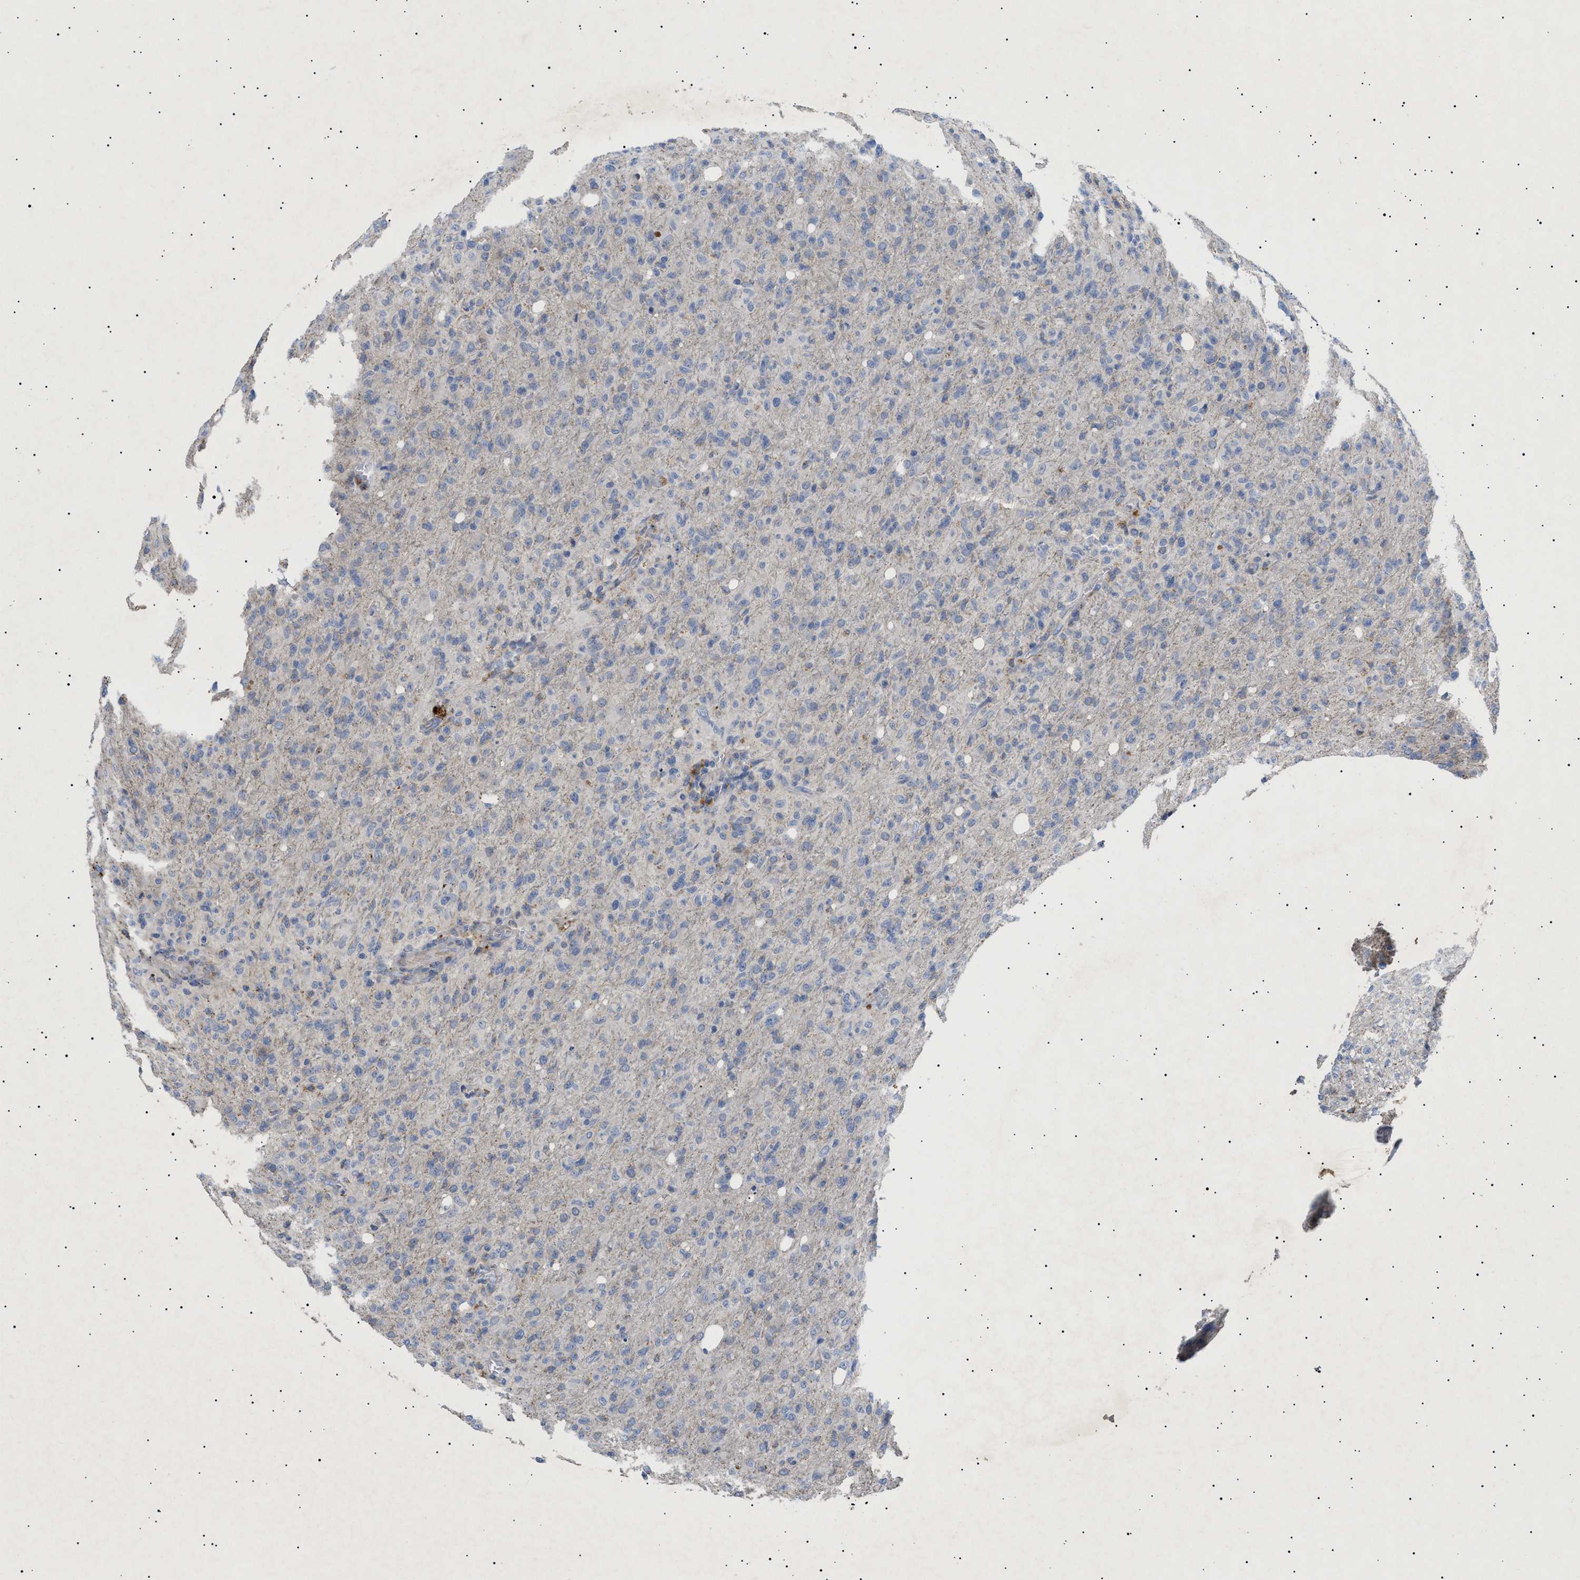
{"staining": {"intensity": "negative", "quantity": "none", "location": "none"}, "tissue": "glioma", "cell_type": "Tumor cells", "image_type": "cancer", "snomed": [{"axis": "morphology", "description": "Glioma, malignant, High grade"}, {"axis": "topography", "description": "Brain"}], "caption": "This photomicrograph is of high-grade glioma (malignant) stained with immunohistochemistry to label a protein in brown with the nuclei are counter-stained blue. There is no expression in tumor cells. Brightfield microscopy of IHC stained with DAB (brown) and hematoxylin (blue), captured at high magnification.", "gene": "SIRT5", "patient": {"sex": "female", "age": 57}}